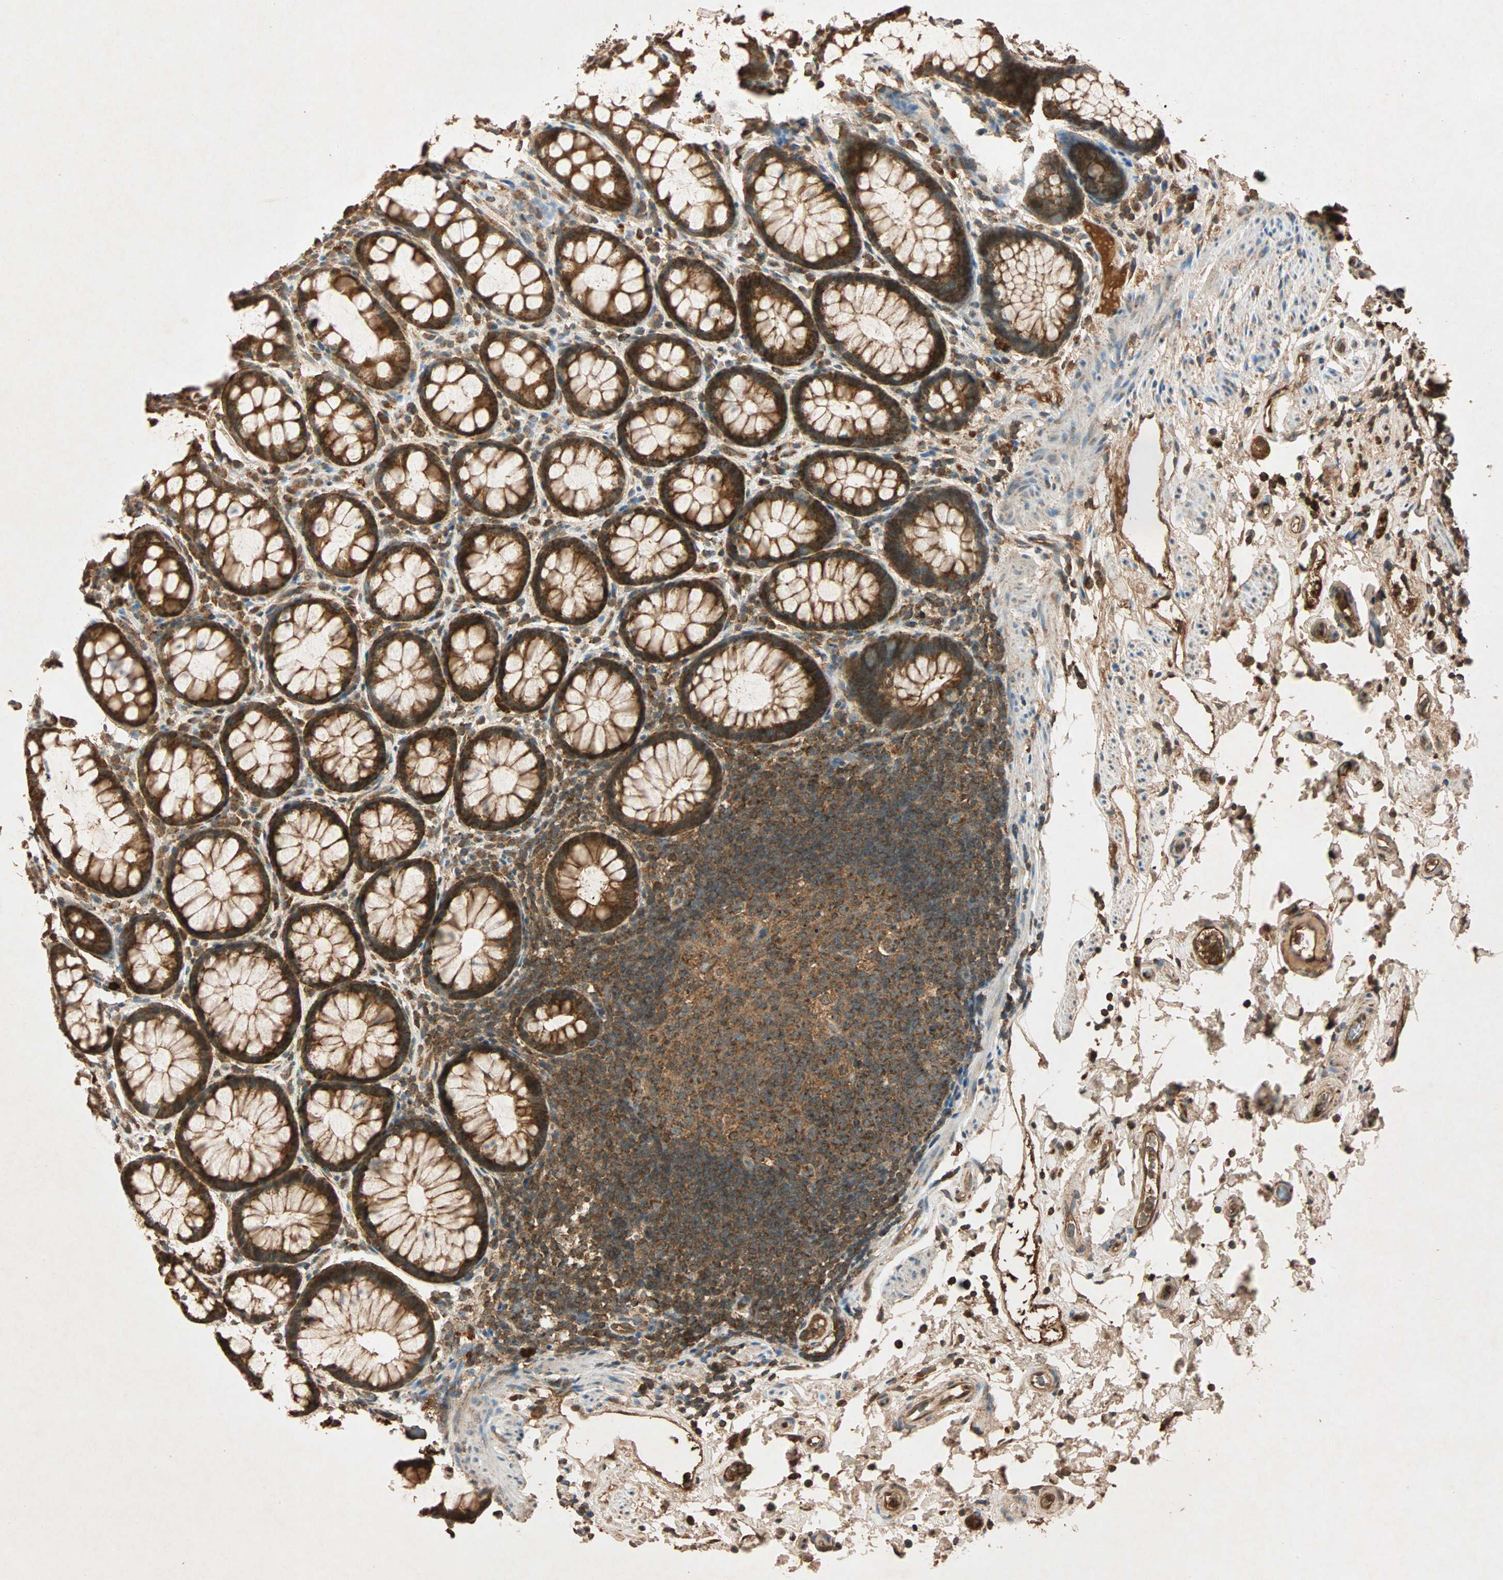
{"staining": {"intensity": "strong", "quantity": ">75%", "location": "cytoplasmic/membranous"}, "tissue": "rectum", "cell_type": "Glandular cells", "image_type": "normal", "snomed": [{"axis": "morphology", "description": "Normal tissue, NOS"}, {"axis": "topography", "description": "Rectum"}], "caption": "An IHC image of normal tissue is shown. Protein staining in brown highlights strong cytoplasmic/membranous positivity in rectum within glandular cells.", "gene": "MAPK1", "patient": {"sex": "male", "age": 92}}